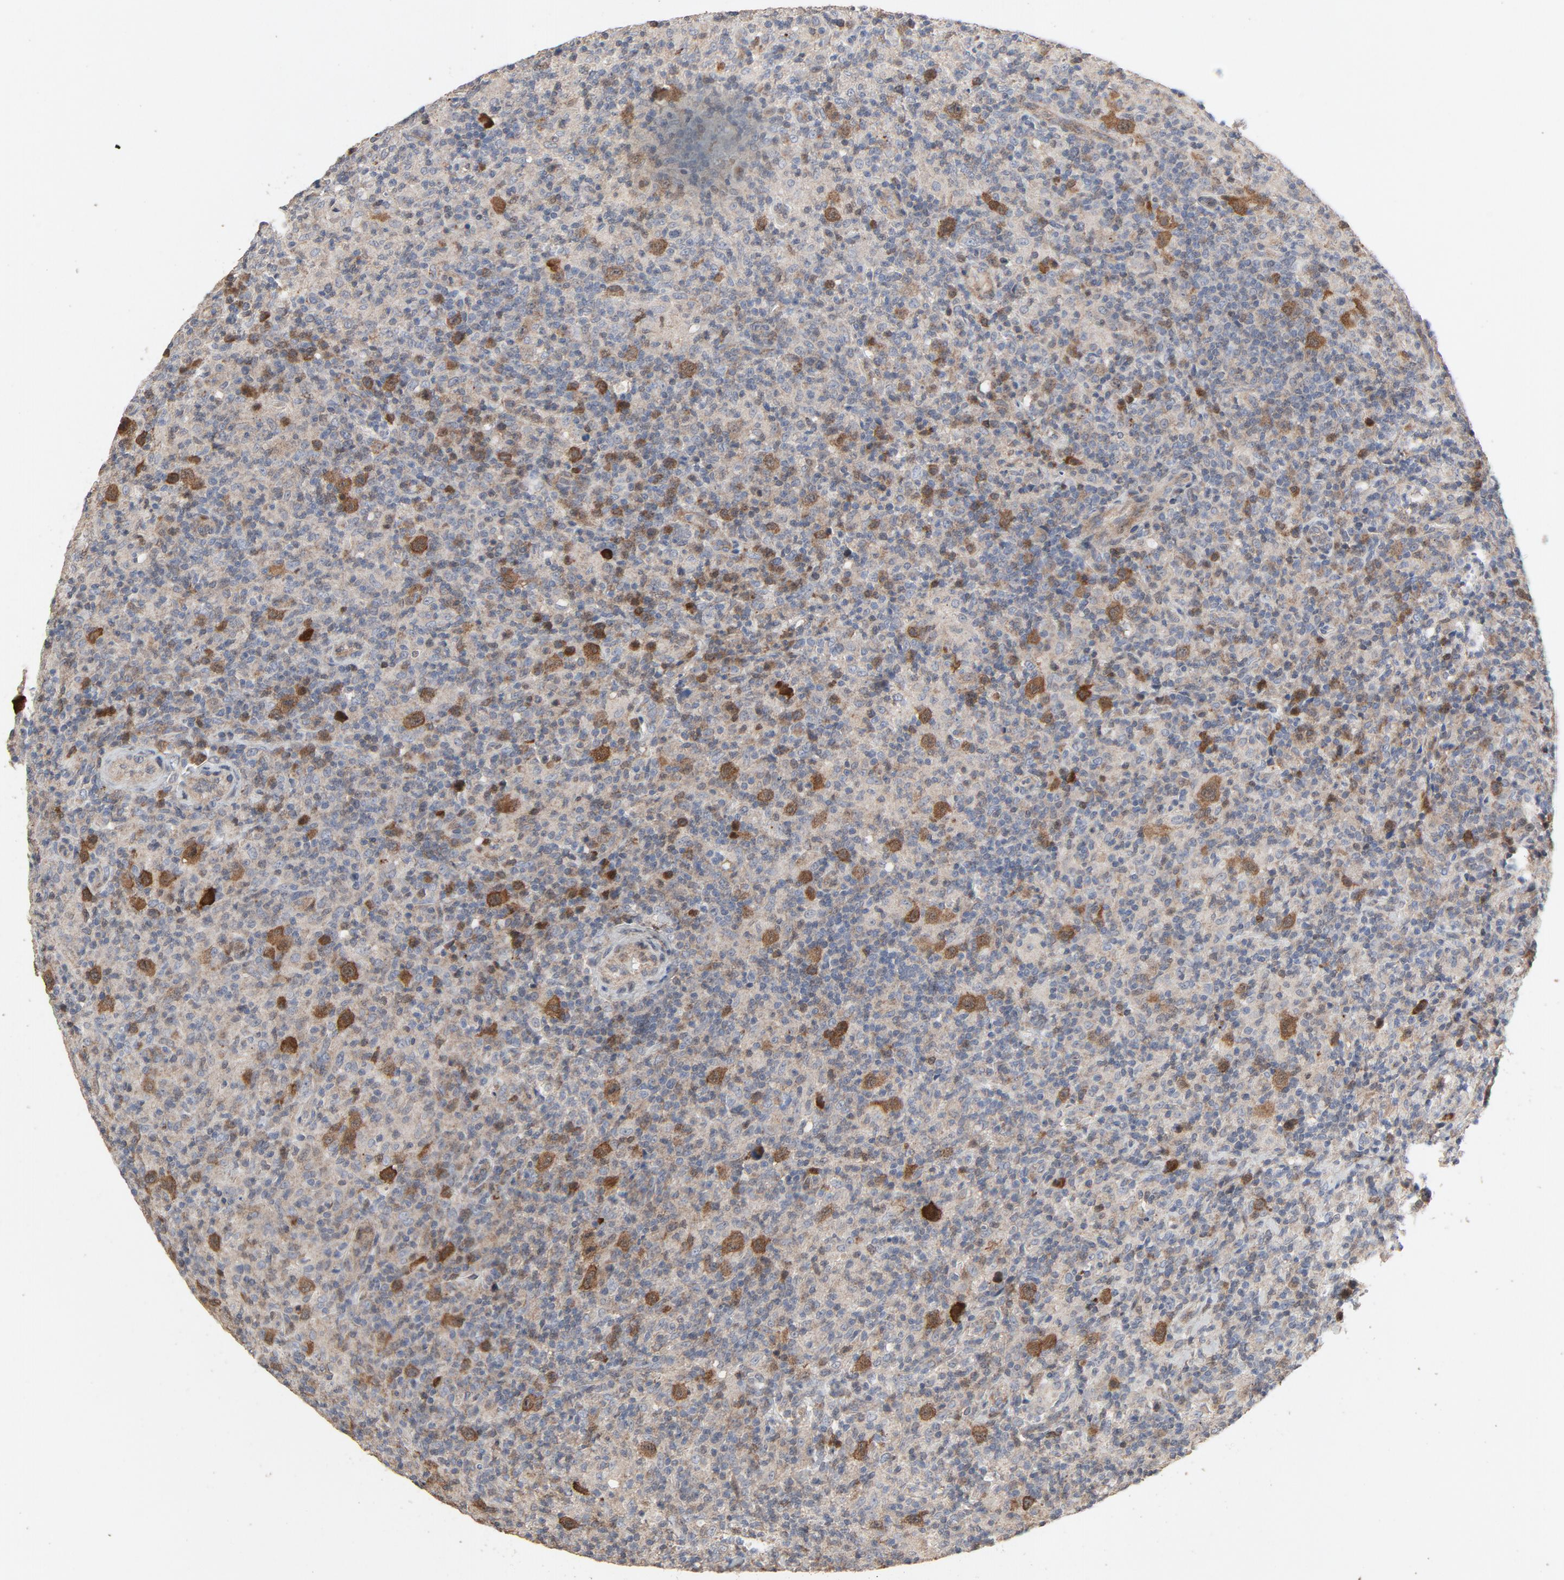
{"staining": {"intensity": "moderate", "quantity": ">75%", "location": "cytoplasmic/membranous"}, "tissue": "lymphoma", "cell_type": "Tumor cells", "image_type": "cancer", "snomed": [{"axis": "morphology", "description": "Hodgkin's disease, NOS"}, {"axis": "topography", "description": "Lymph node"}], "caption": "Protein analysis of lymphoma tissue shows moderate cytoplasmic/membranous positivity in approximately >75% of tumor cells. (DAB (3,3'-diaminobenzidine) IHC, brown staining for protein, blue staining for nuclei).", "gene": "CDK6", "patient": {"sex": "male", "age": 65}}